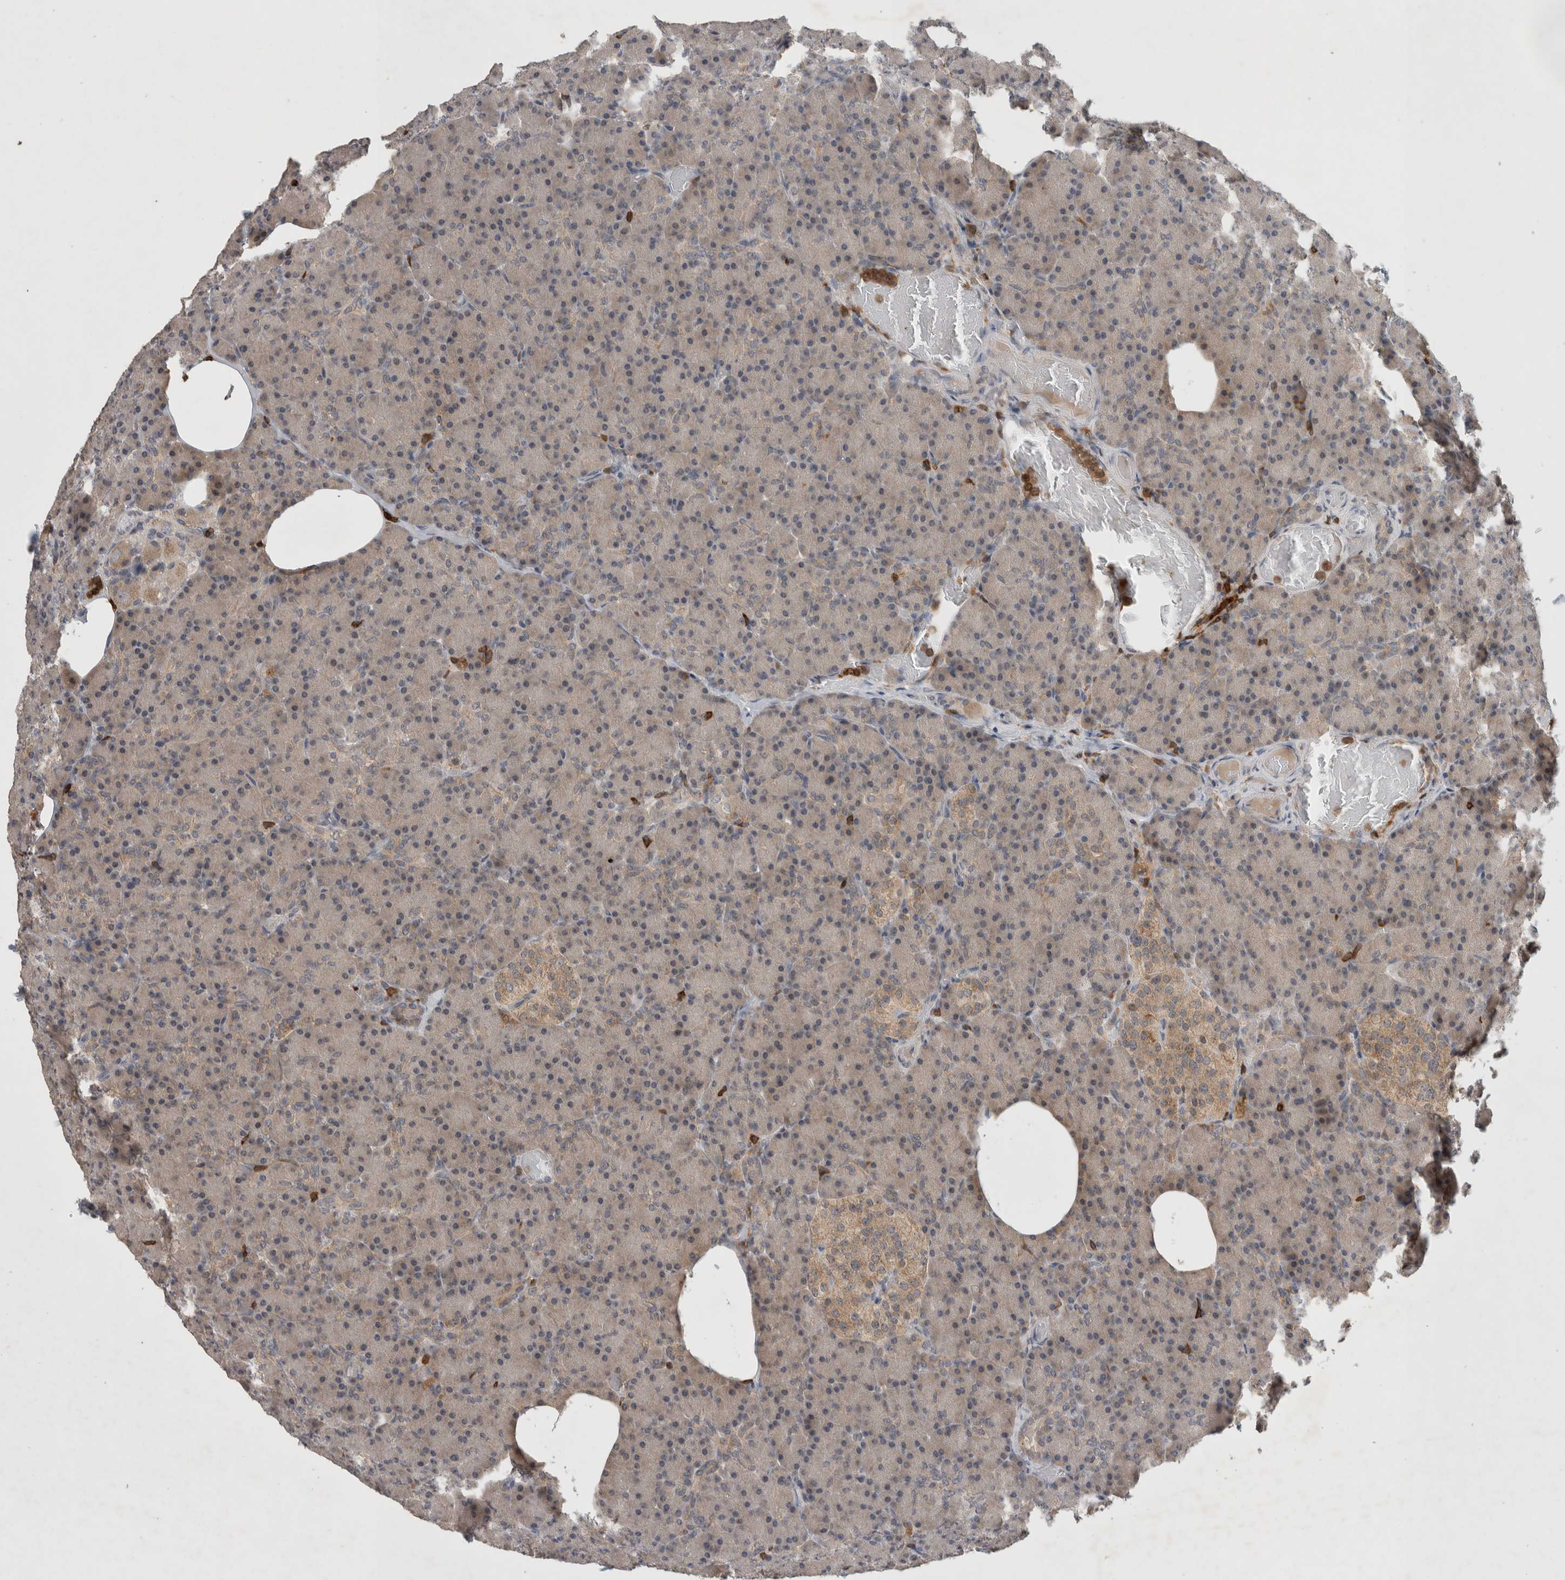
{"staining": {"intensity": "weak", "quantity": "25%-75%", "location": "cytoplasmic/membranous"}, "tissue": "pancreas", "cell_type": "Exocrine glandular cells", "image_type": "normal", "snomed": [{"axis": "morphology", "description": "Normal tissue, NOS"}, {"axis": "topography", "description": "Pancreas"}], "caption": "About 25%-75% of exocrine glandular cells in benign pancreas show weak cytoplasmic/membranous protein expression as visualized by brown immunohistochemical staining.", "gene": "GFRA2", "patient": {"sex": "female", "age": 43}}